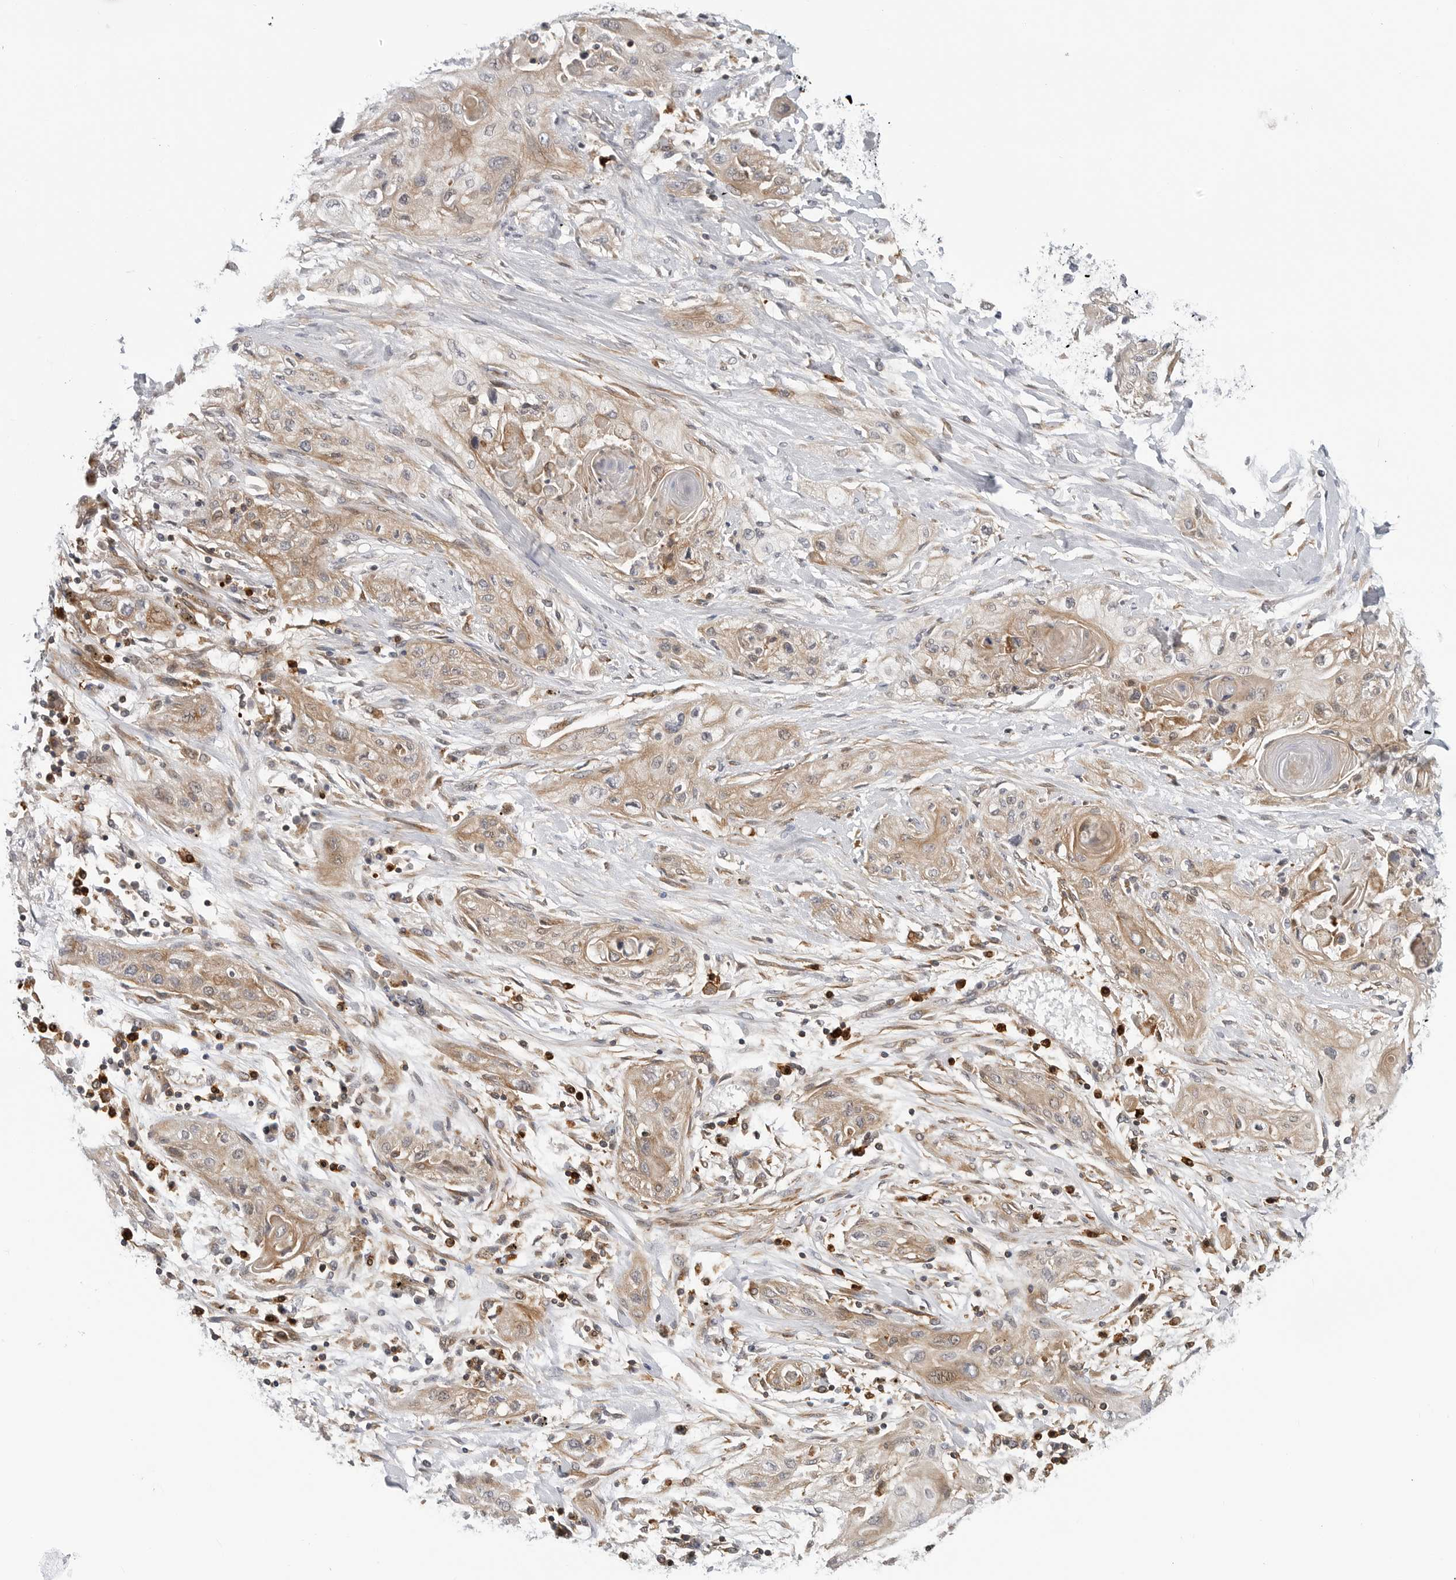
{"staining": {"intensity": "weak", "quantity": ">75%", "location": "cytoplasmic/membranous"}, "tissue": "lung cancer", "cell_type": "Tumor cells", "image_type": "cancer", "snomed": [{"axis": "morphology", "description": "Squamous cell carcinoma, NOS"}, {"axis": "topography", "description": "Lung"}], "caption": "An image of human lung squamous cell carcinoma stained for a protein shows weak cytoplasmic/membranous brown staining in tumor cells.", "gene": "STXBP3", "patient": {"sex": "female", "age": 47}}